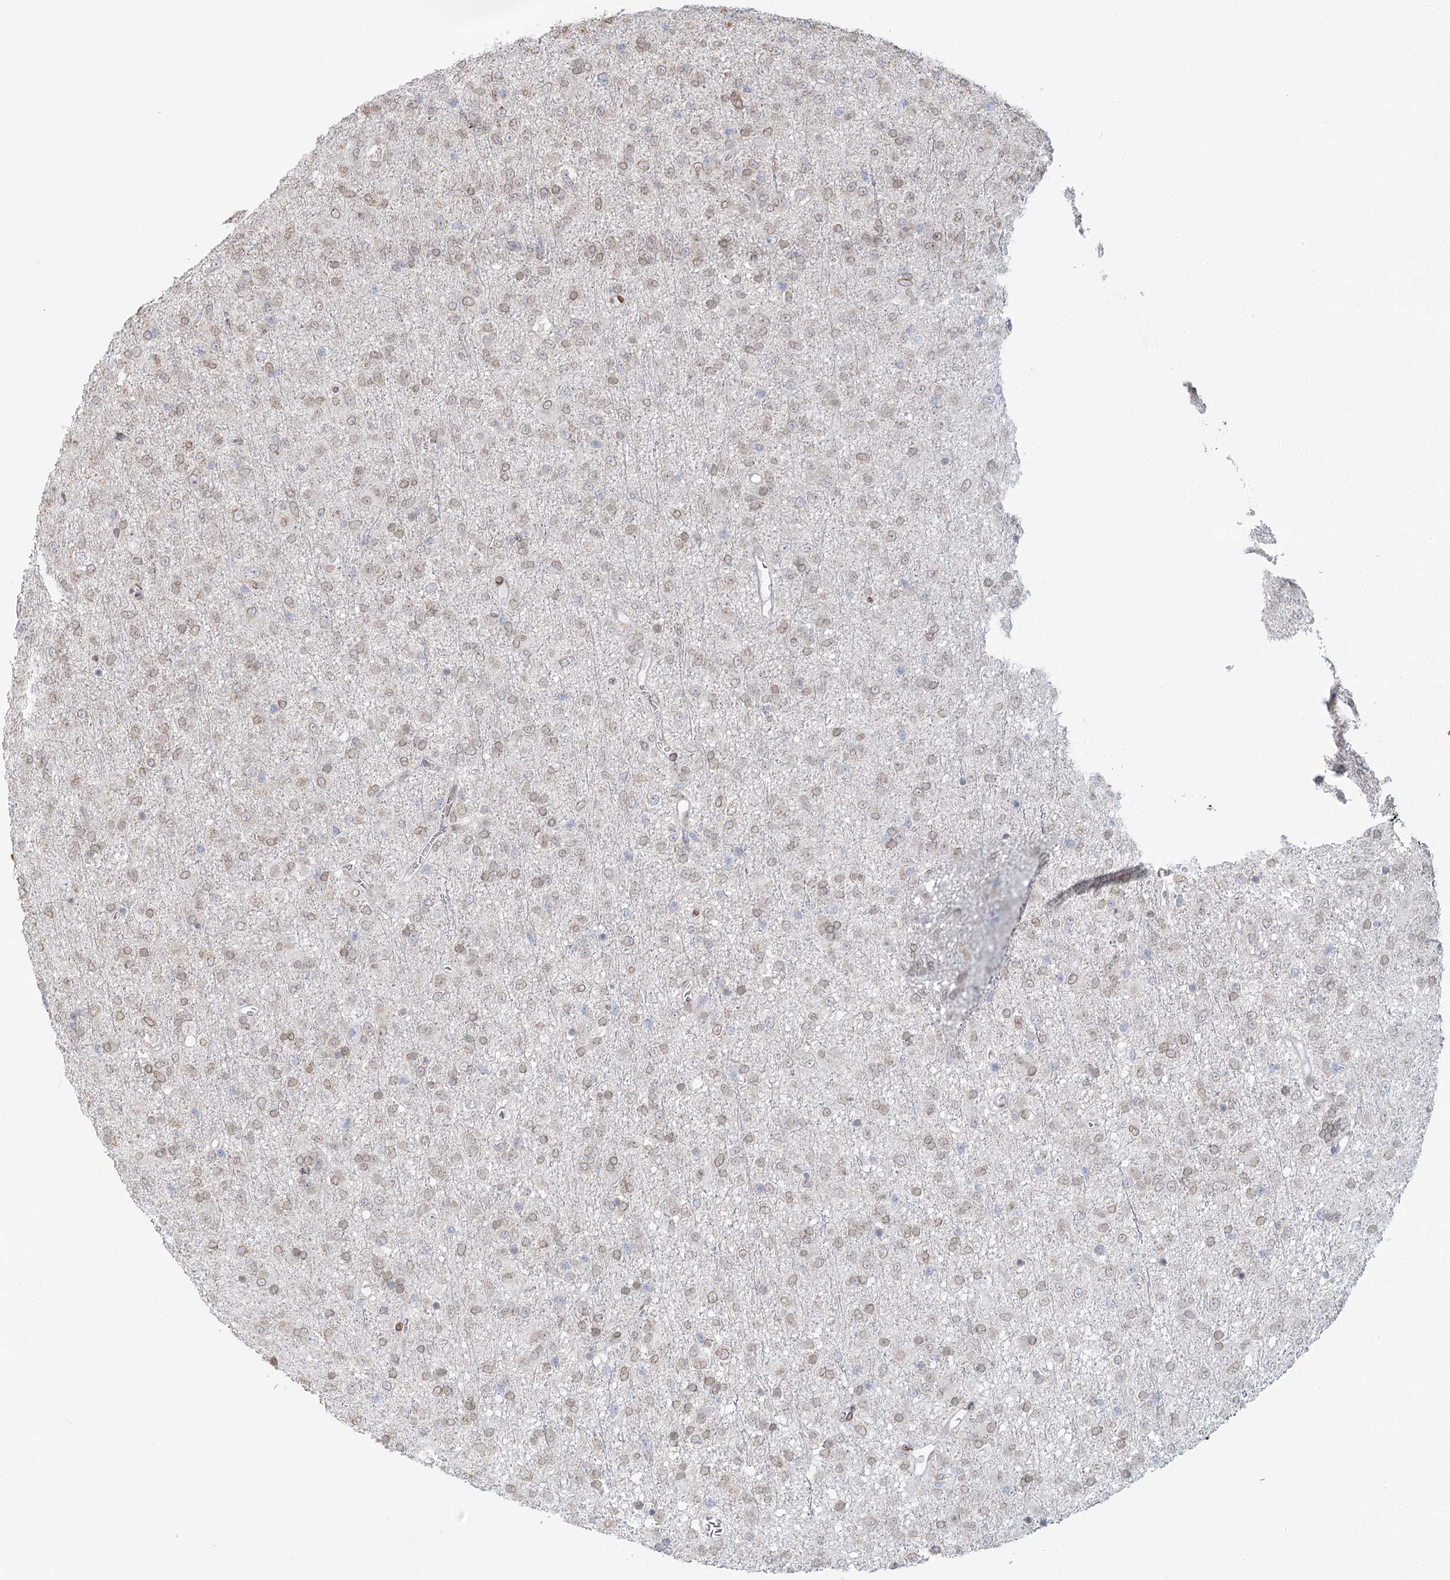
{"staining": {"intensity": "weak", "quantity": ">75%", "location": "cytoplasmic/membranous,nuclear"}, "tissue": "glioma", "cell_type": "Tumor cells", "image_type": "cancer", "snomed": [{"axis": "morphology", "description": "Glioma, malignant, Low grade"}, {"axis": "topography", "description": "Brain"}], "caption": "Protein analysis of malignant glioma (low-grade) tissue displays weak cytoplasmic/membranous and nuclear positivity in about >75% of tumor cells. (DAB (3,3'-diaminobenzidine) = brown stain, brightfield microscopy at high magnification).", "gene": "VWA5A", "patient": {"sex": "male", "age": 65}}